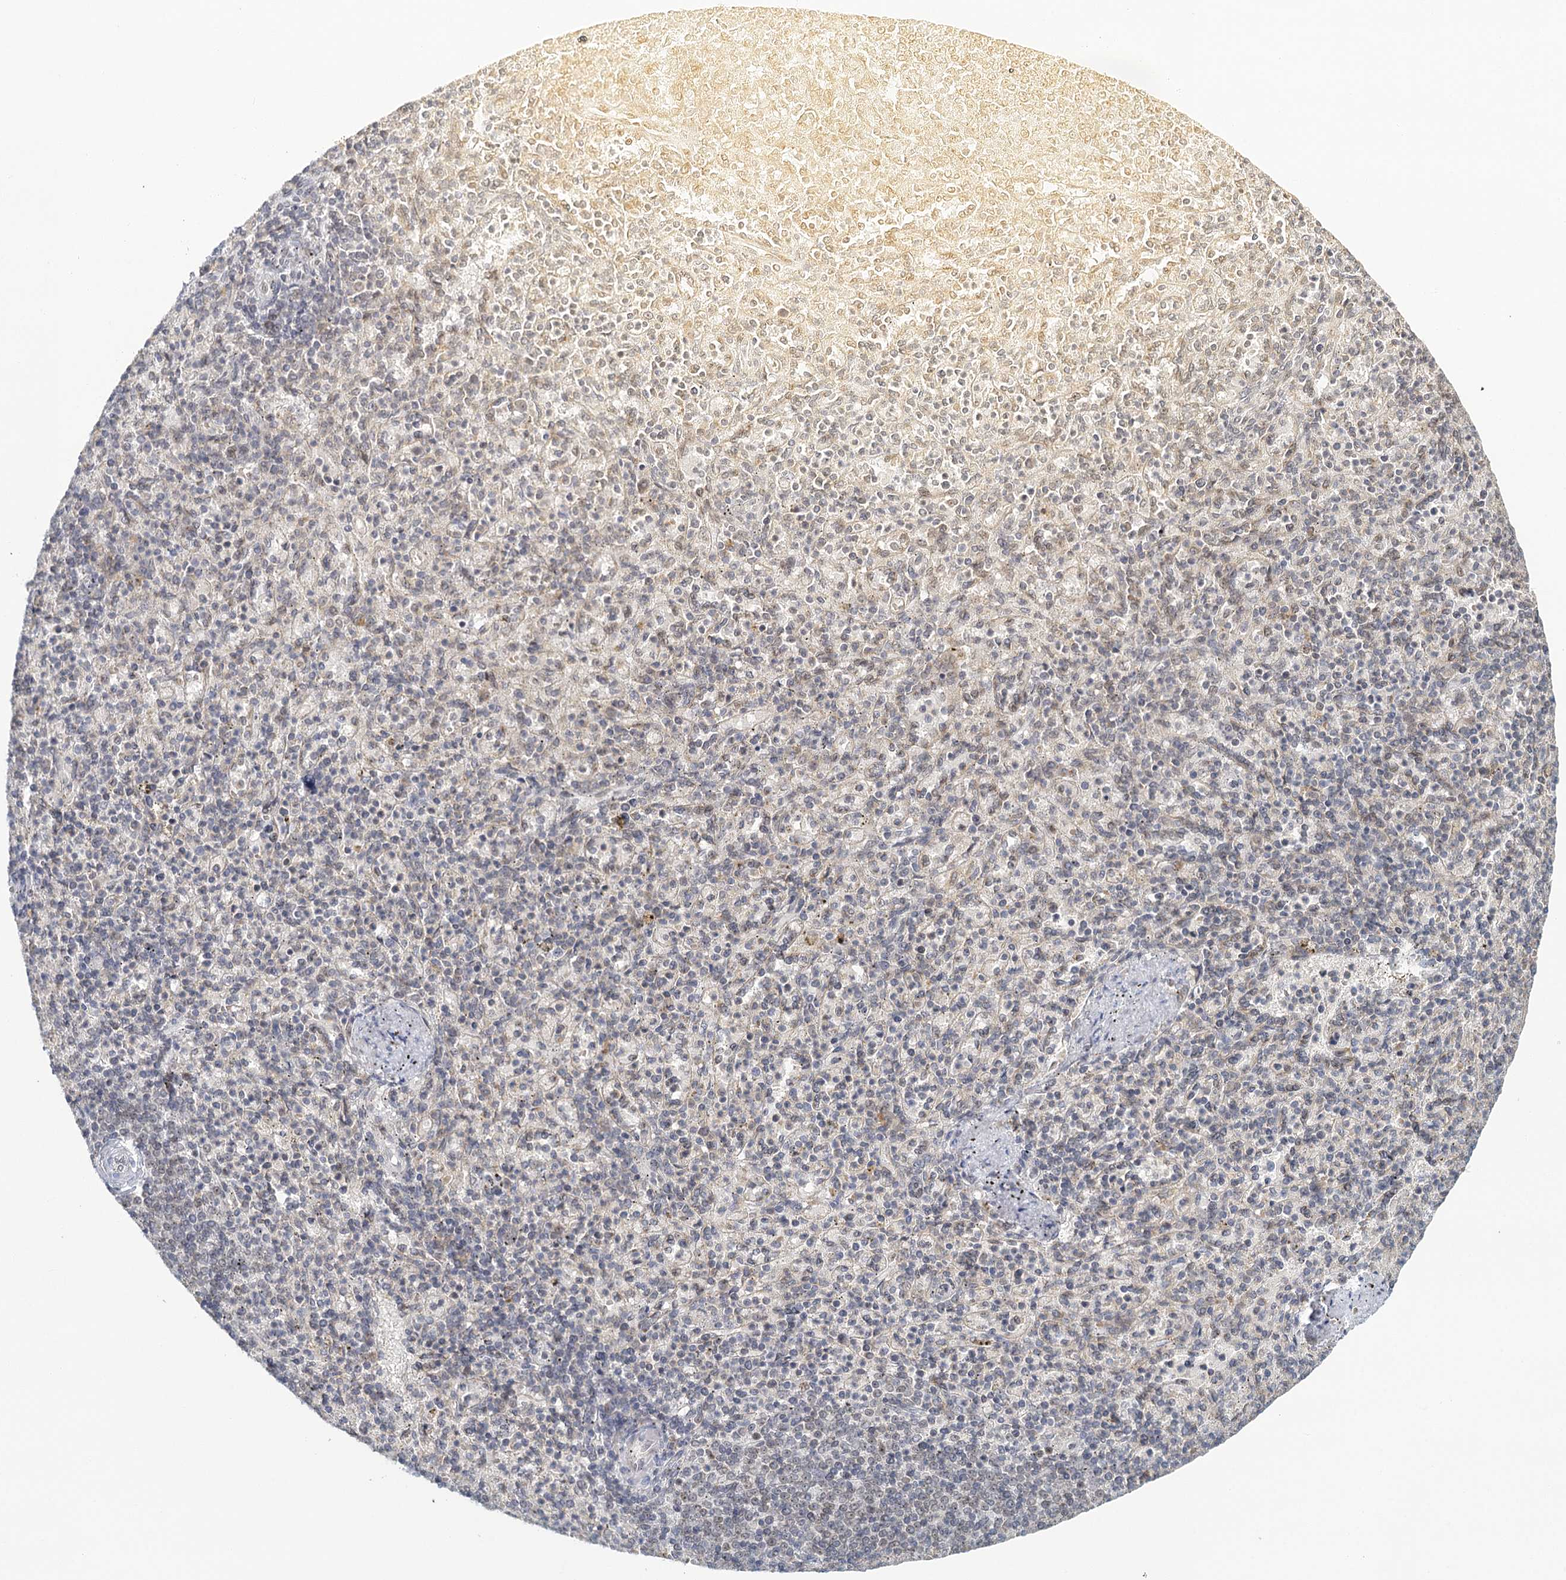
{"staining": {"intensity": "weak", "quantity": "25%-75%", "location": "nuclear"}, "tissue": "spleen", "cell_type": "Cells in red pulp", "image_type": "normal", "snomed": [{"axis": "morphology", "description": "Normal tissue, NOS"}, {"axis": "topography", "description": "Spleen"}], "caption": "Cells in red pulp exhibit low levels of weak nuclear positivity in approximately 25%-75% of cells in normal human spleen. The staining was performed using DAB (3,3'-diaminobenzidine), with brown indicating positive protein expression. Nuclei are stained blue with hematoxylin.", "gene": "TREX1", "patient": {"sex": "female", "age": 74}}